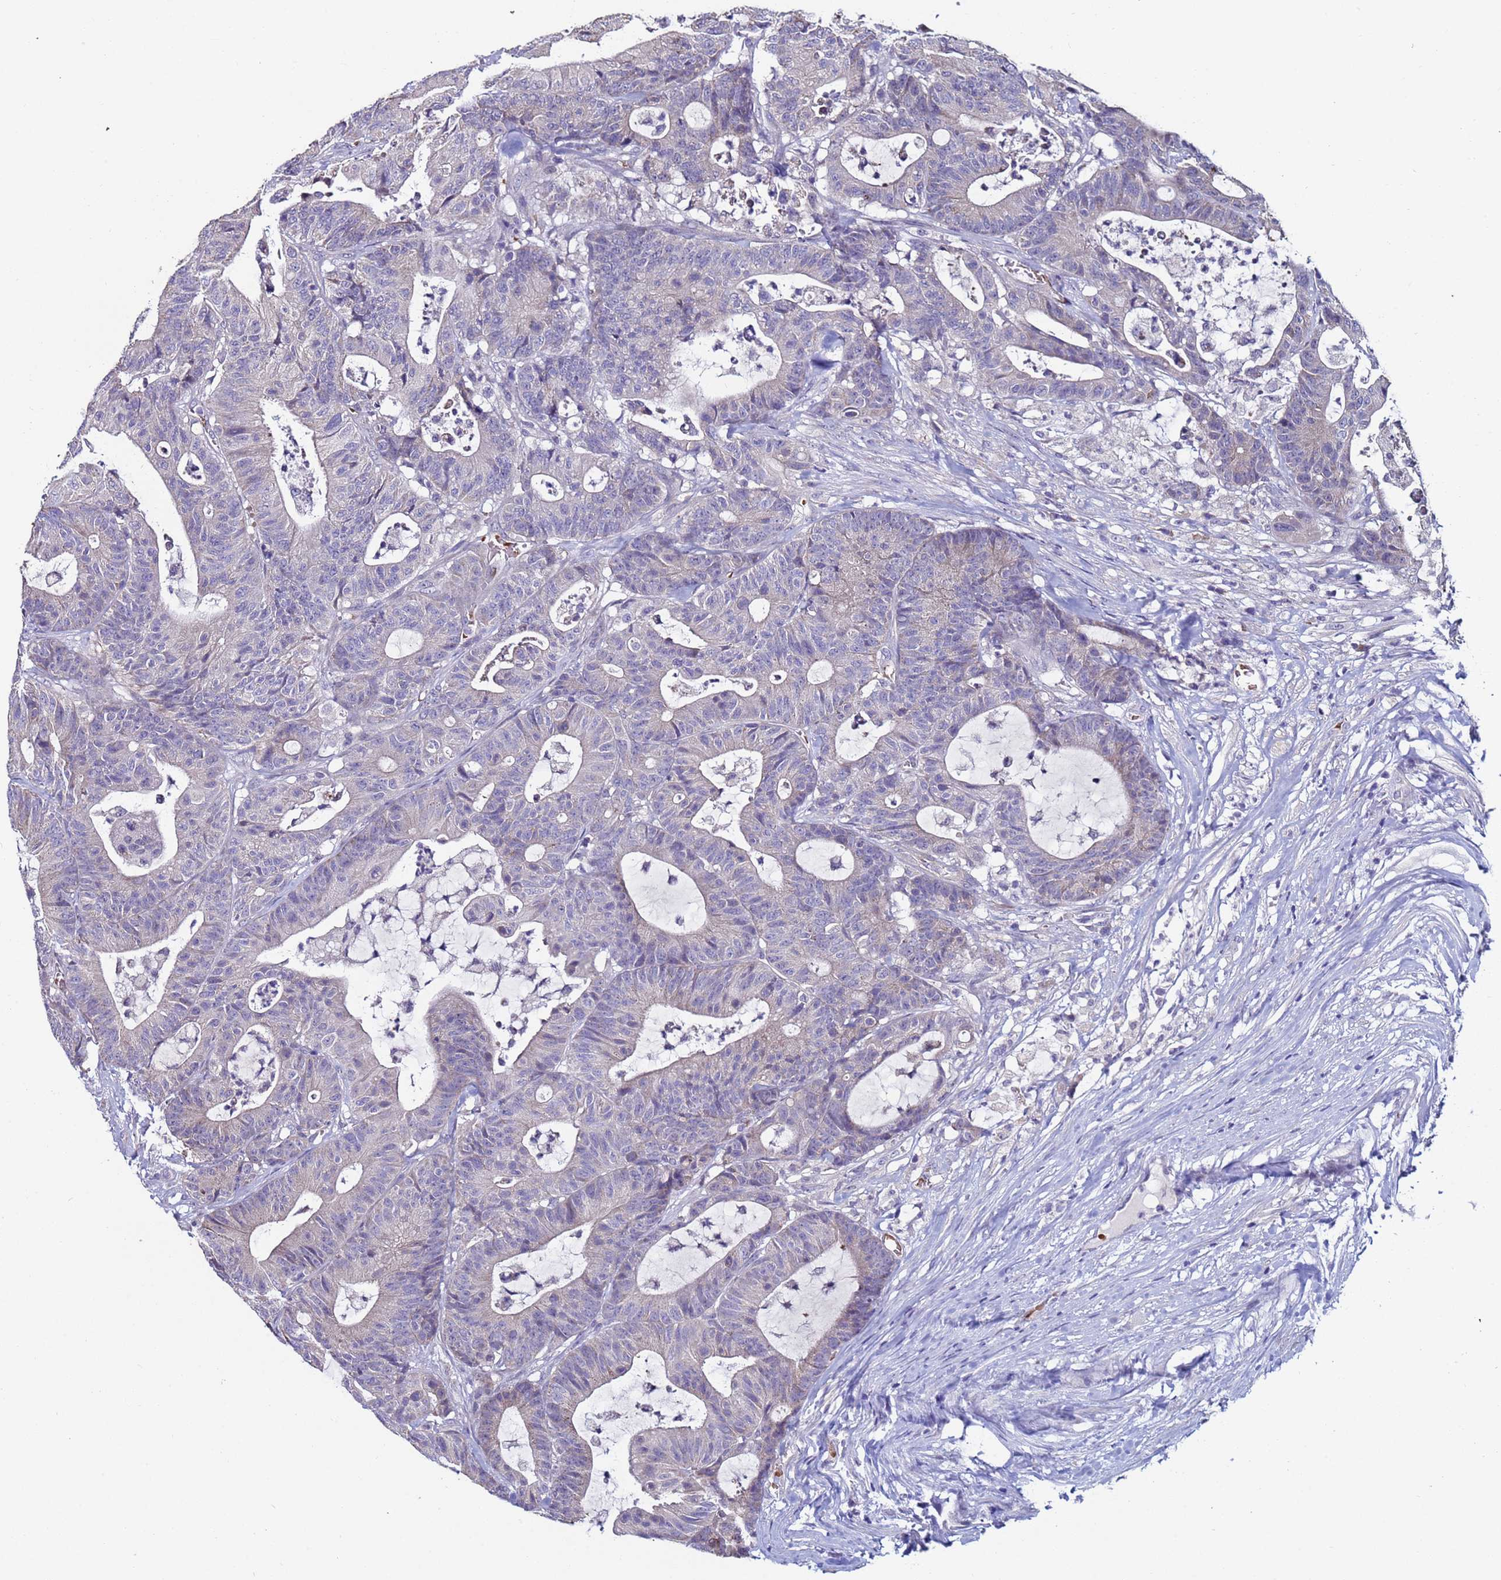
{"staining": {"intensity": "negative", "quantity": "none", "location": "none"}, "tissue": "colorectal cancer", "cell_type": "Tumor cells", "image_type": "cancer", "snomed": [{"axis": "morphology", "description": "Adenocarcinoma, NOS"}, {"axis": "topography", "description": "Colon"}], "caption": "This is an IHC micrograph of human colorectal adenocarcinoma. There is no staining in tumor cells.", "gene": "CLHC1", "patient": {"sex": "female", "age": 84}}